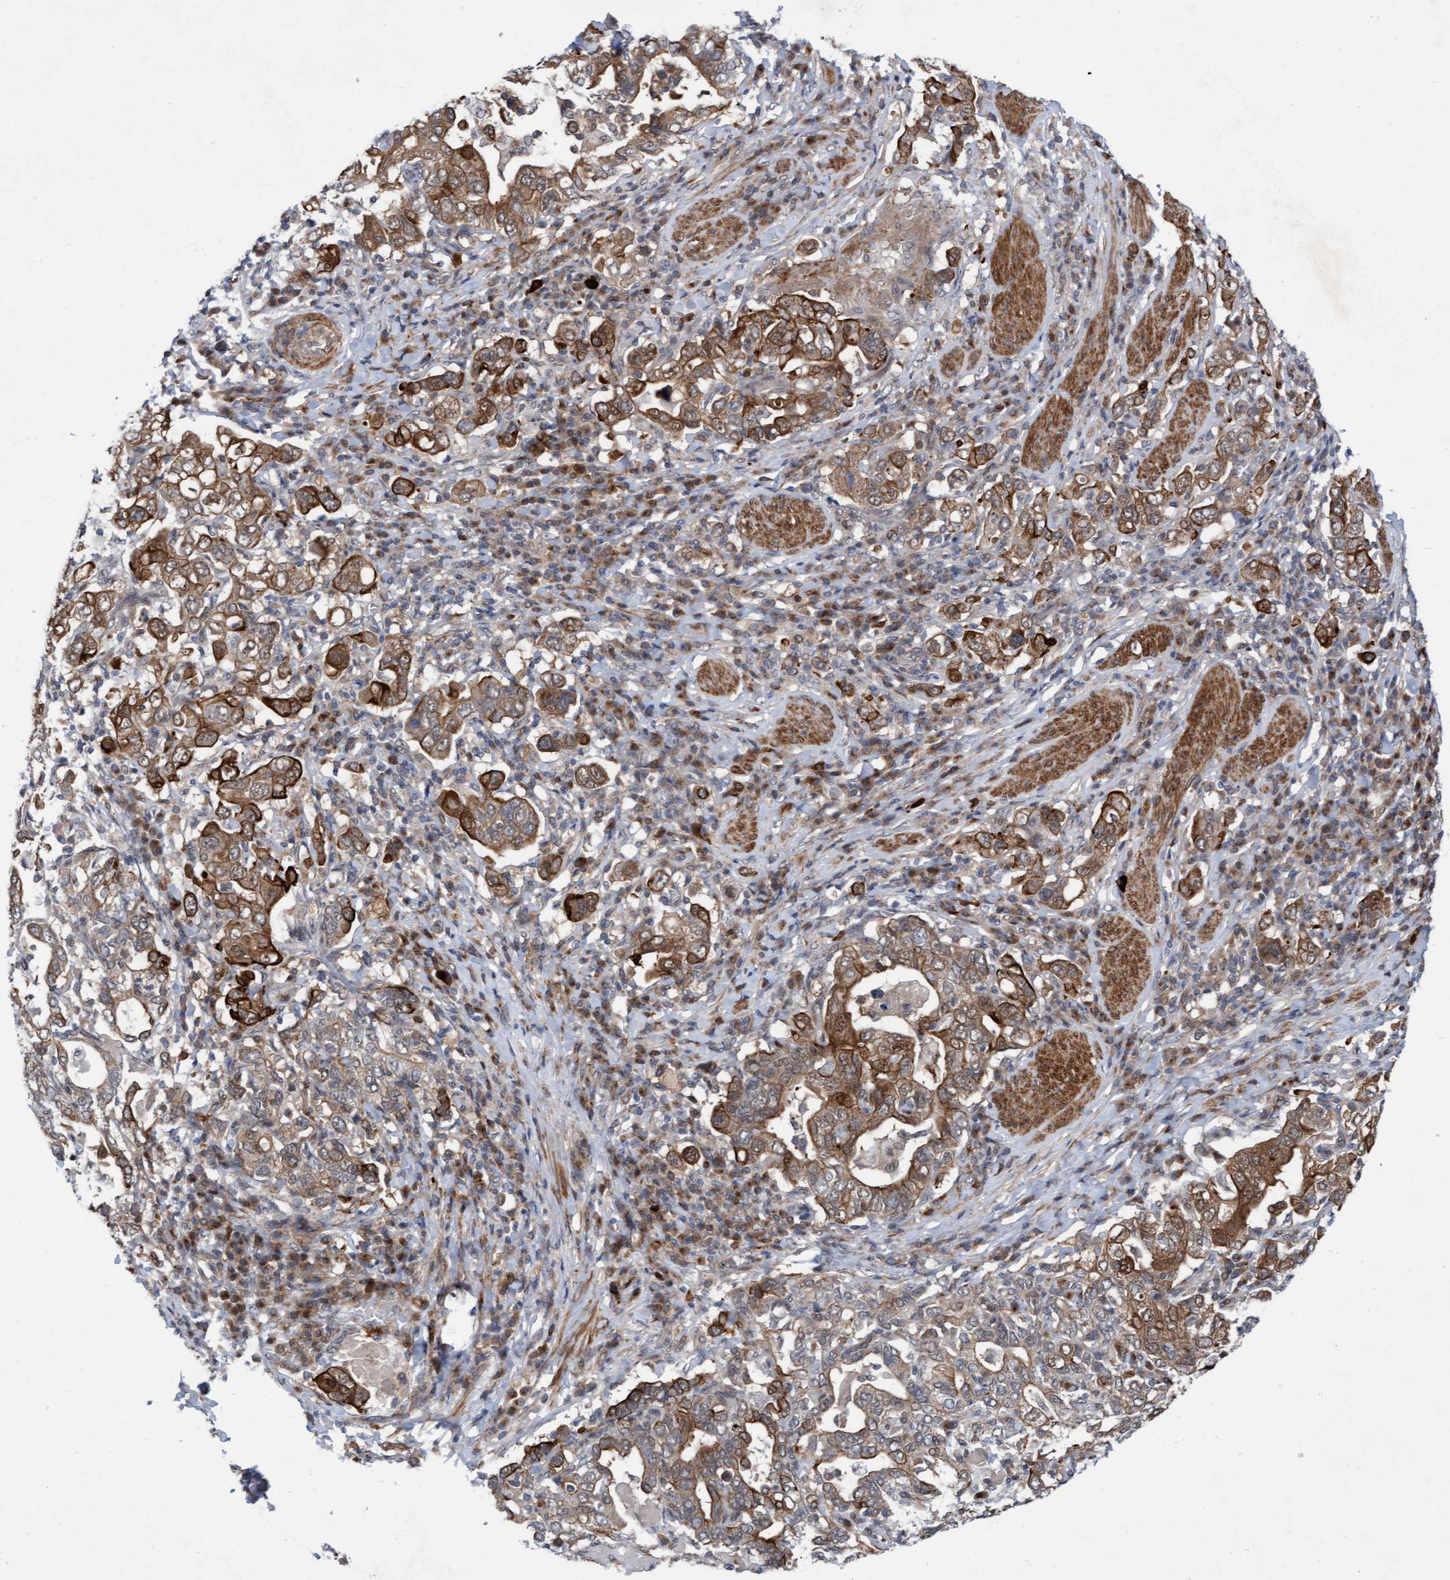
{"staining": {"intensity": "moderate", "quantity": ">75%", "location": "cytoplasmic/membranous"}, "tissue": "stomach cancer", "cell_type": "Tumor cells", "image_type": "cancer", "snomed": [{"axis": "morphology", "description": "Adenocarcinoma, NOS"}, {"axis": "topography", "description": "Stomach, upper"}], "caption": "Adenocarcinoma (stomach) tissue shows moderate cytoplasmic/membranous staining in approximately >75% of tumor cells, visualized by immunohistochemistry.", "gene": "RAP1GAP2", "patient": {"sex": "male", "age": 62}}